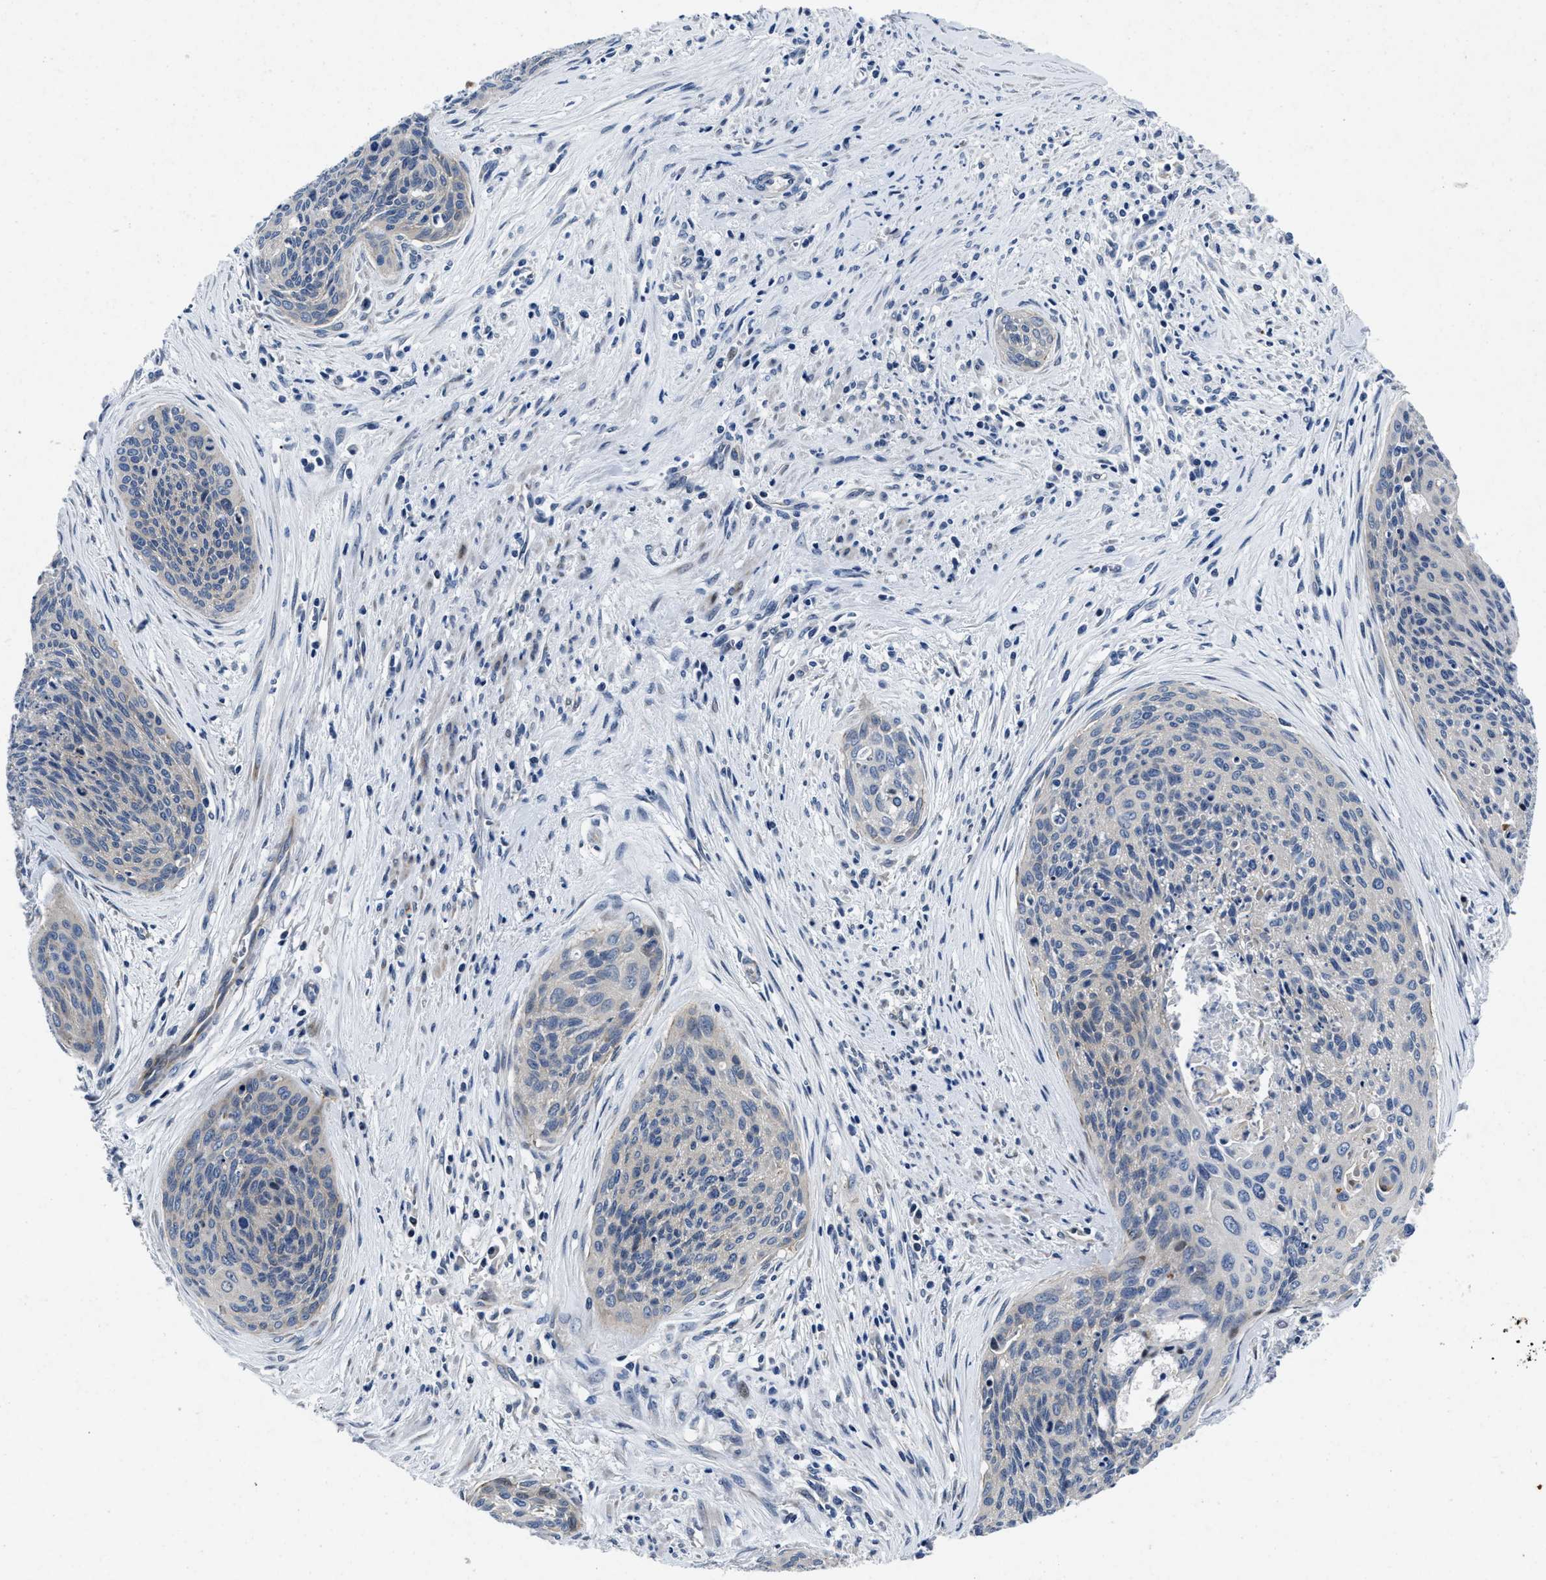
{"staining": {"intensity": "negative", "quantity": "none", "location": "none"}, "tissue": "cervical cancer", "cell_type": "Tumor cells", "image_type": "cancer", "snomed": [{"axis": "morphology", "description": "Squamous cell carcinoma, NOS"}, {"axis": "topography", "description": "Cervix"}], "caption": "The IHC micrograph has no significant positivity in tumor cells of cervical cancer tissue. (DAB (3,3'-diaminobenzidine) IHC visualized using brightfield microscopy, high magnification).", "gene": "LAD1", "patient": {"sex": "female", "age": 55}}